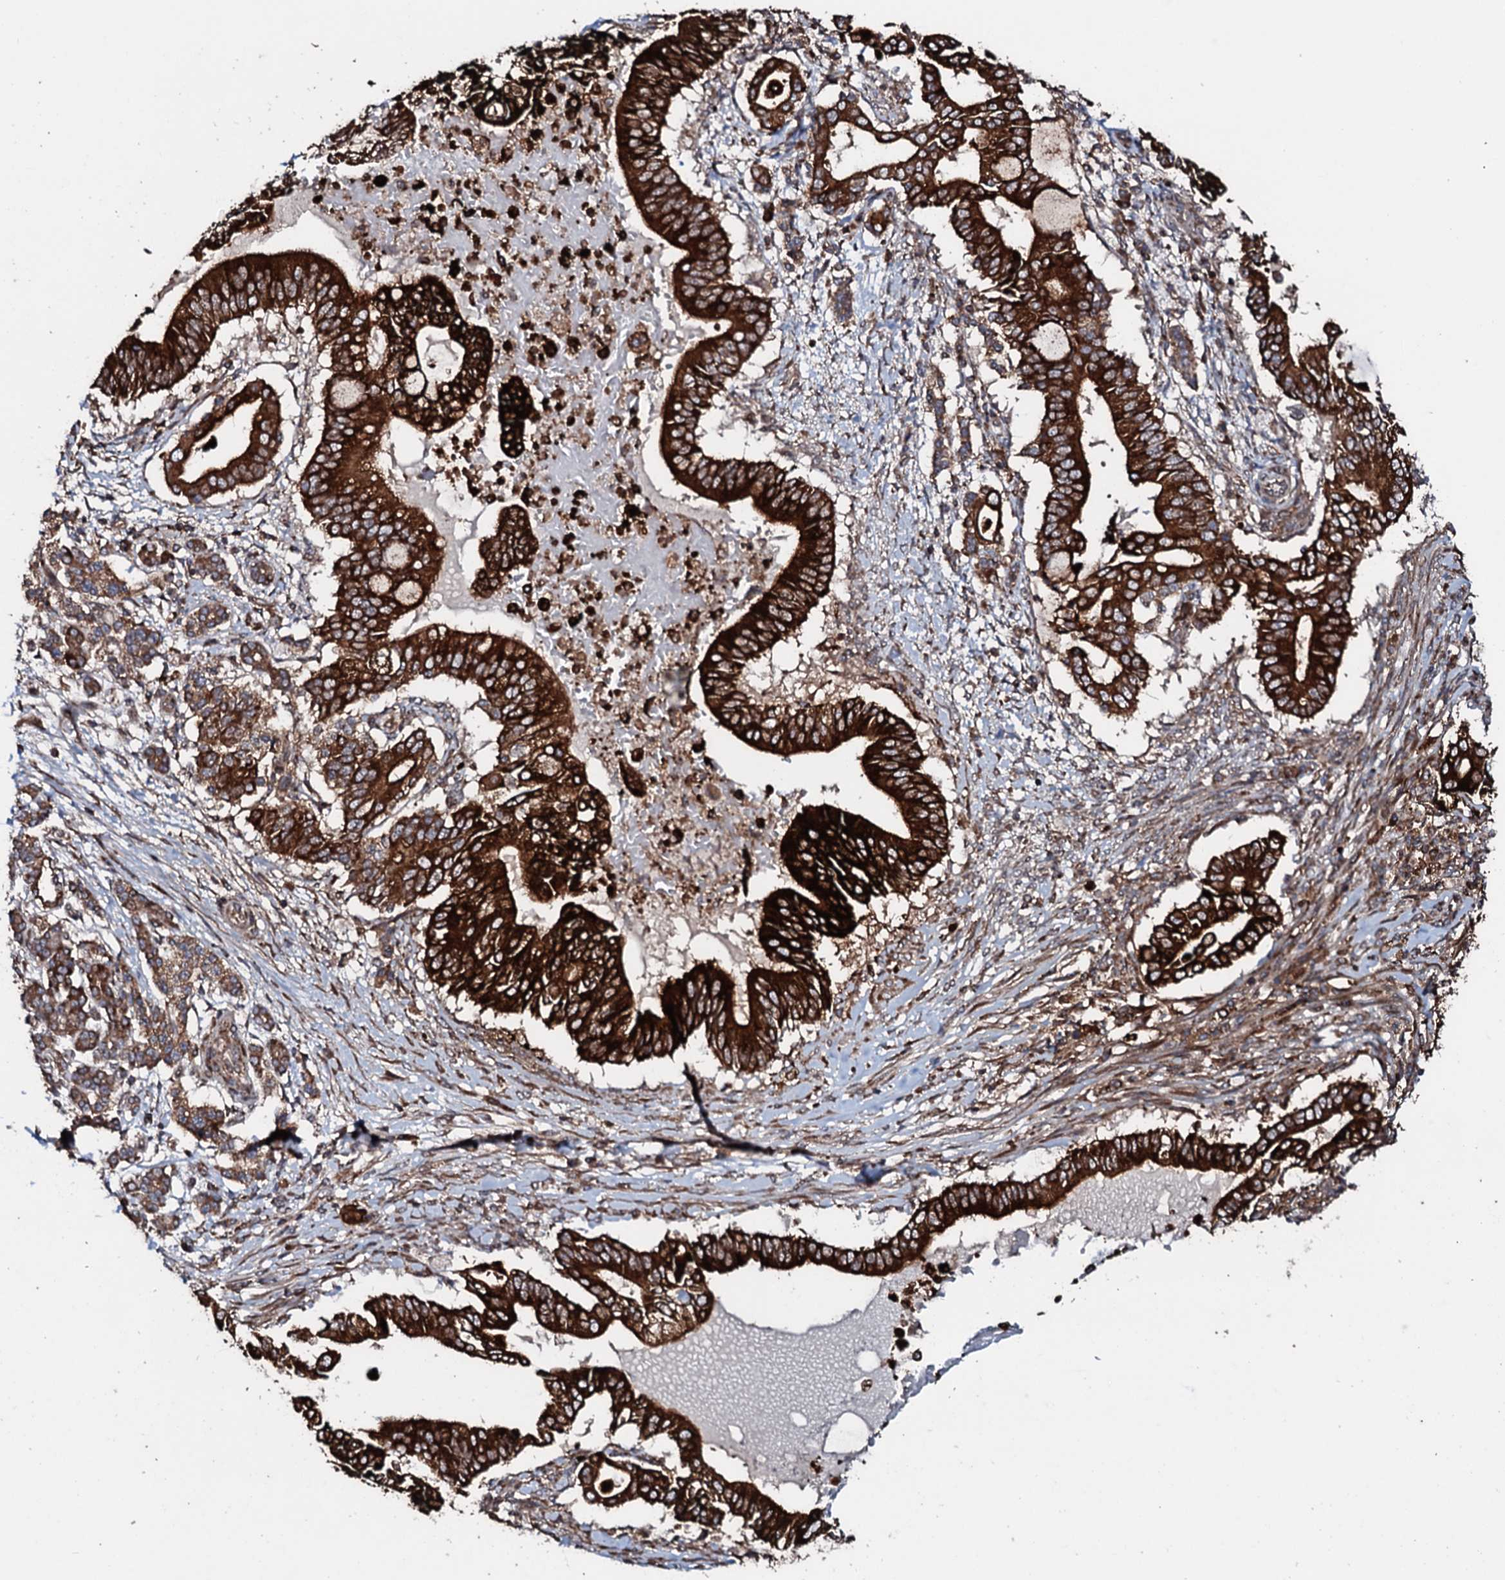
{"staining": {"intensity": "strong", "quantity": ">75%", "location": "cytoplasmic/membranous"}, "tissue": "pancreatic cancer", "cell_type": "Tumor cells", "image_type": "cancer", "snomed": [{"axis": "morphology", "description": "Adenocarcinoma, NOS"}, {"axis": "topography", "description": "Pancreas"}], "caption": "A histopathology image of human adenocarcinoma (pancreatic) stained for a protein displays strong cytoplasmic/membranous brown staining in tumor cells.", "gene": "SDHAF2", "patient": {"sex": "male", "age": 68}}